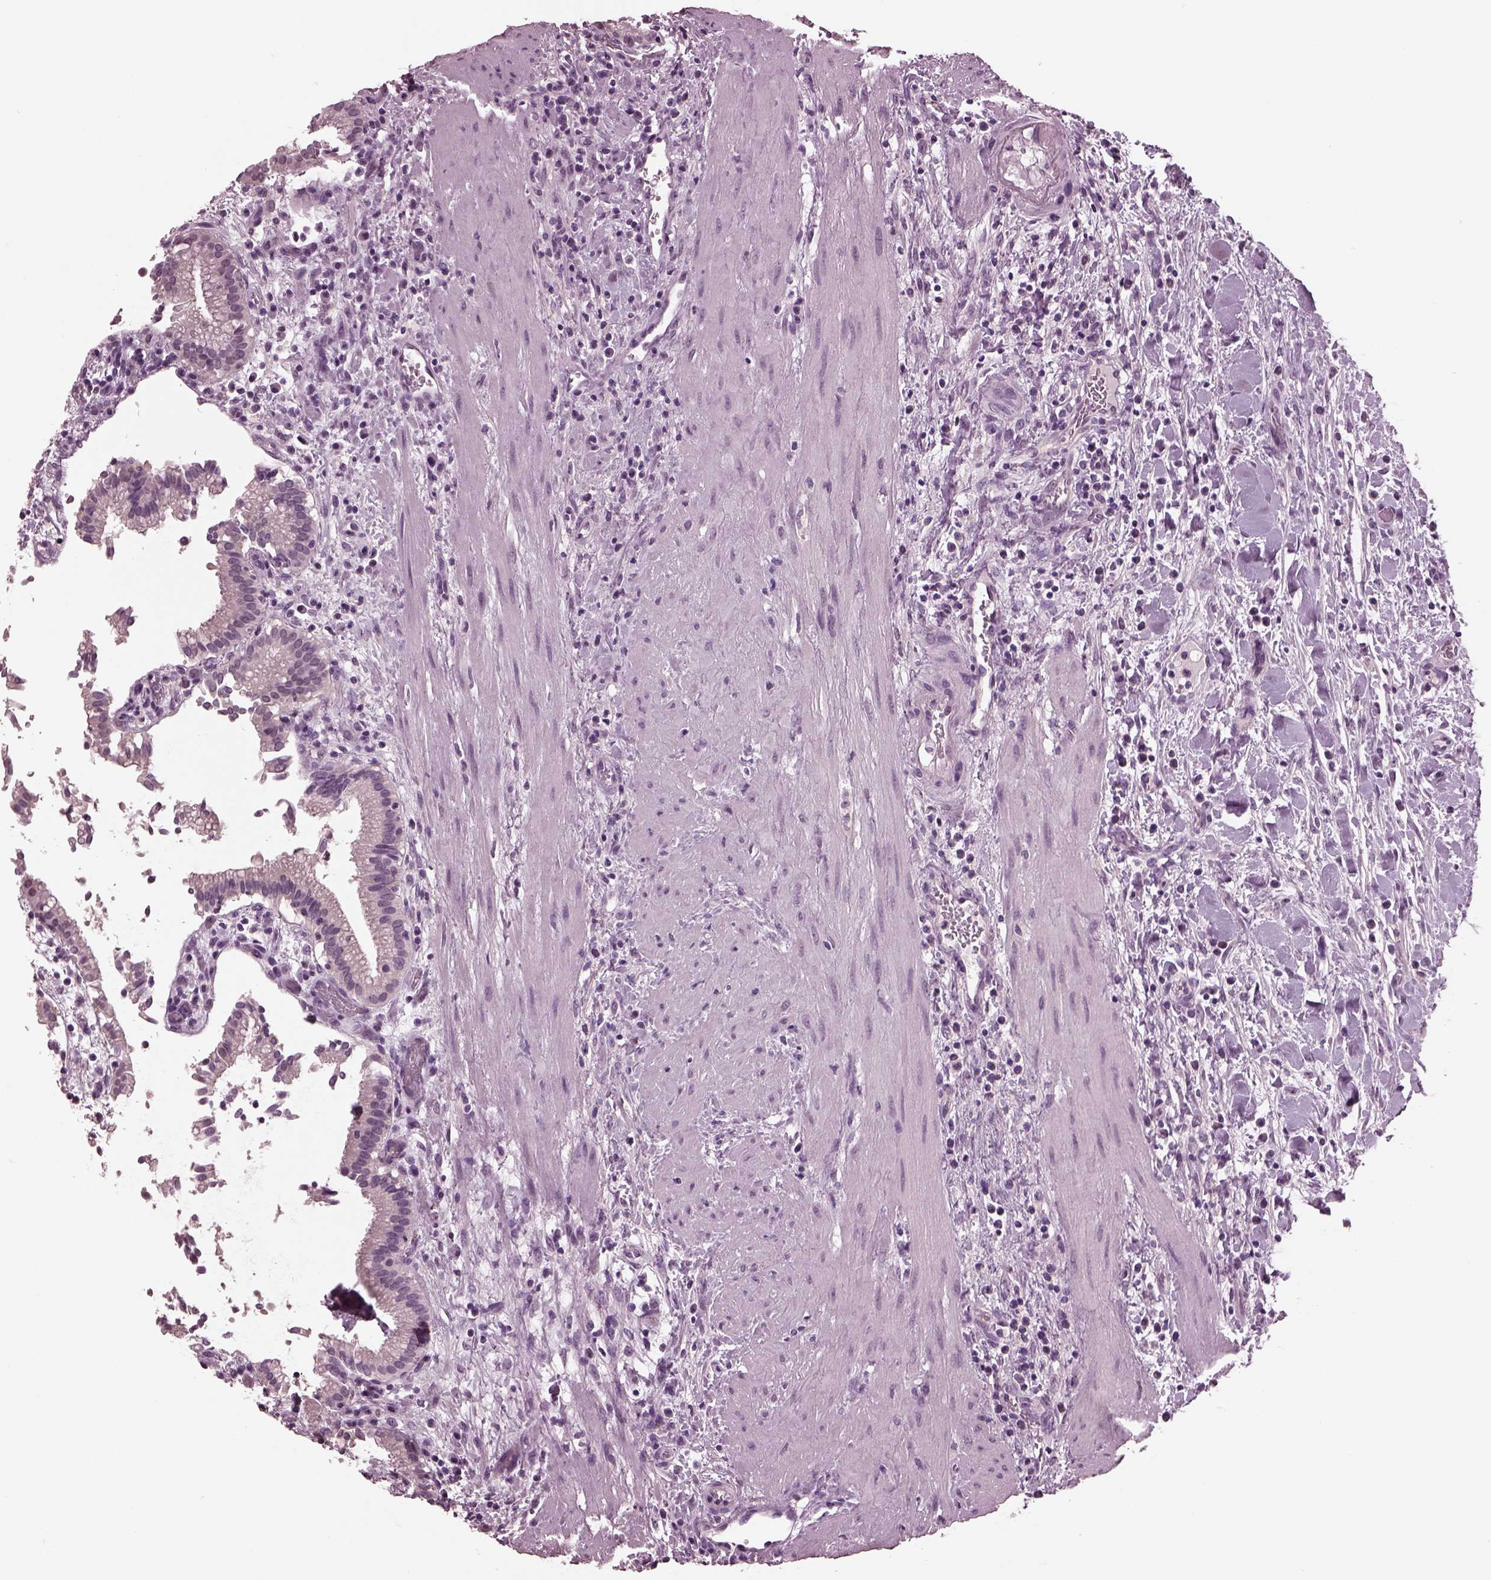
{"staining": {"intensity": "negative", "quantity": "none", "location": "none"}, "tissue": "gallbladder", "cell_type": "Glandular cells", "image_type": "normal", "snomed": [{"axis": "morphology", "description": "Normal tissue, NOS"}, {"axis": "topography", "description": "Gallbladder"}], "caption": "Immunohistochemical staining of benign gallbladder shows no significant positivity in glandular cells.", "gene": "MIB2", "patient": {"sex": "male", "age": 42}}